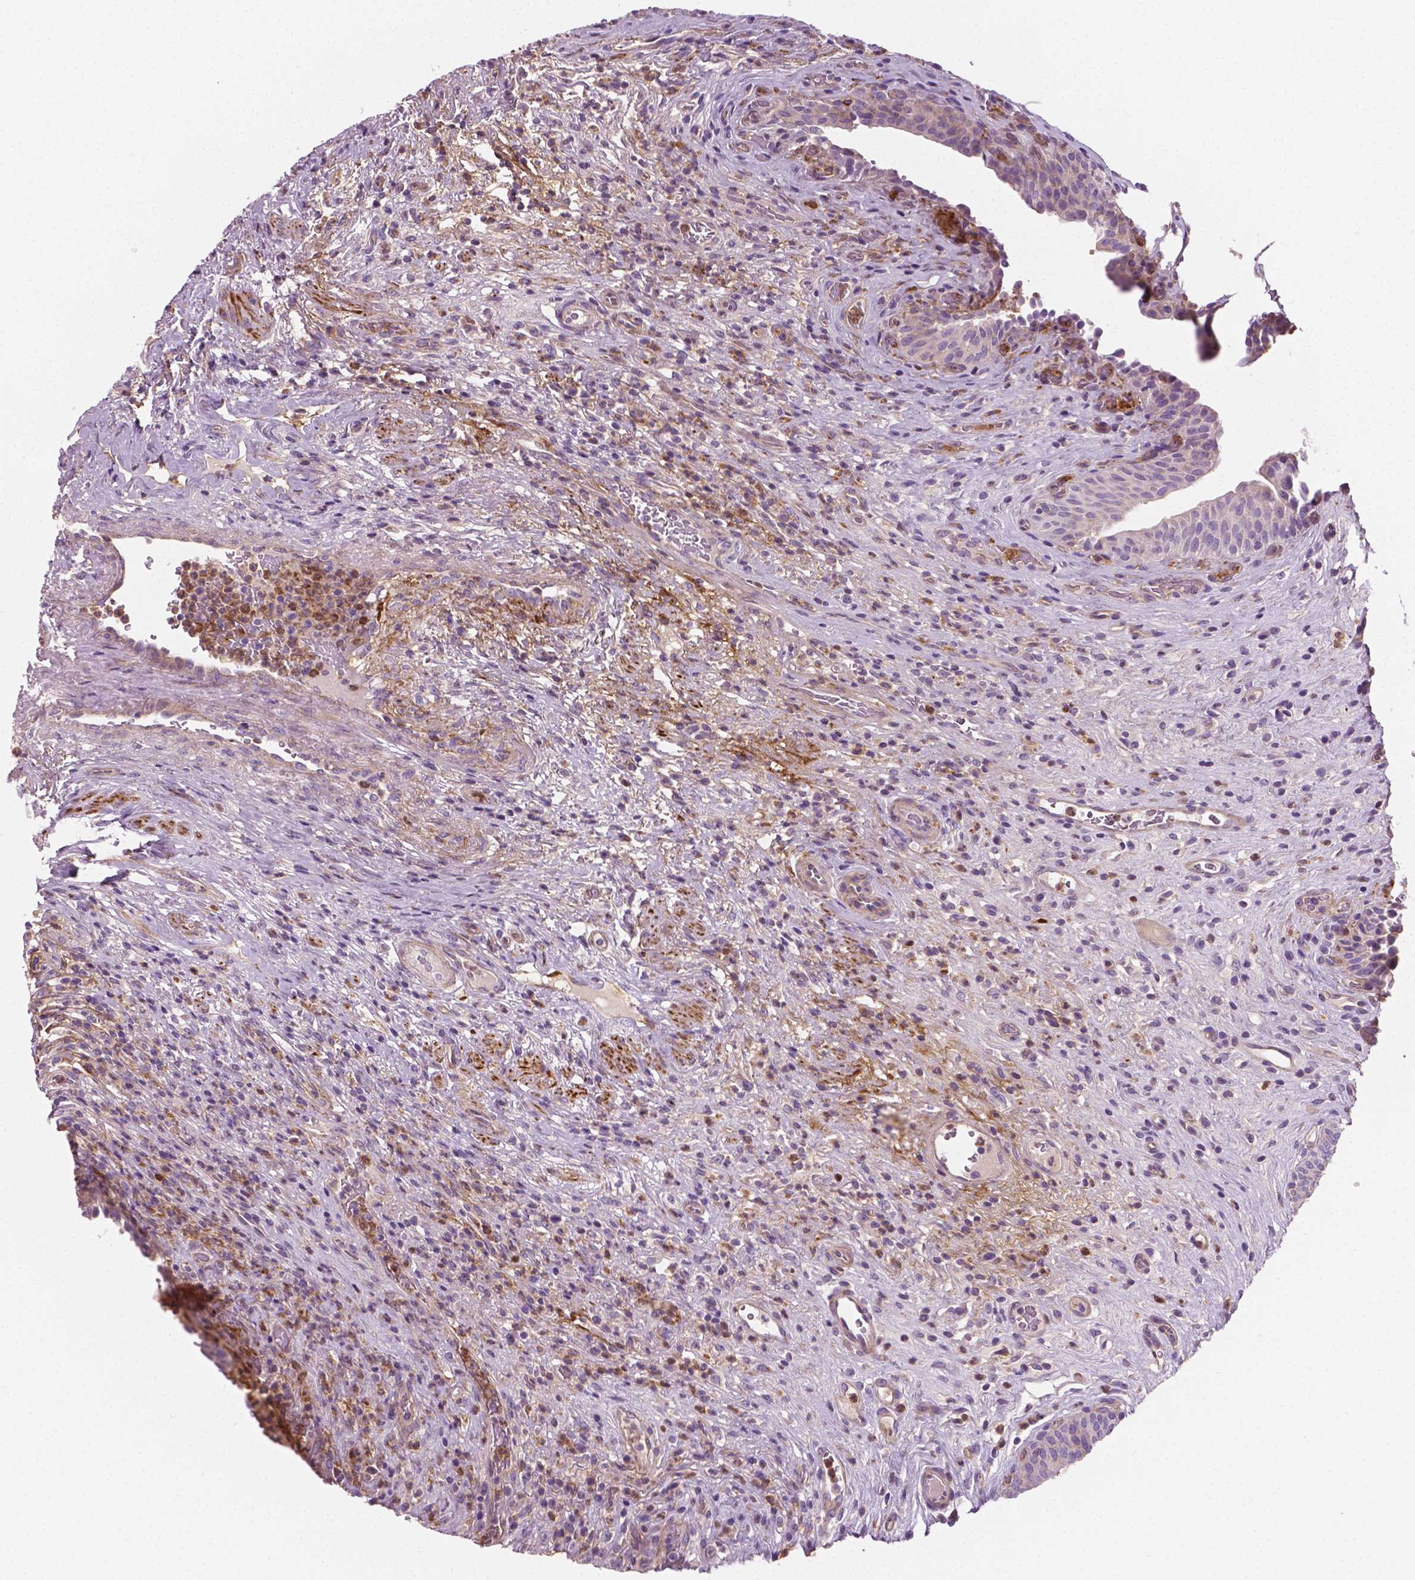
{"staining": {"intensity": "weak", "quantity": "<25%", "location": "cytoplasmic/membranous"}, "tissue": "urinary bladder", "cell_type": "Urothelial cells", "image_type": "normal", "snomed": [{"axis": "morphology", "description": "Normal tissue, NOS"}, {"axis": "topography", "description": "Urinary bladder"}, {"axis": "topography", "description": "Peripheral nerve tissue"}], "caption": "A high-resolution micrograph shows immunohistochemistry staining of normal urinary bladder, which demonstrates no significant positivity in urothelial cells.", "gene": "PTX3", "patient": {"sex": "male", "age": 66}}